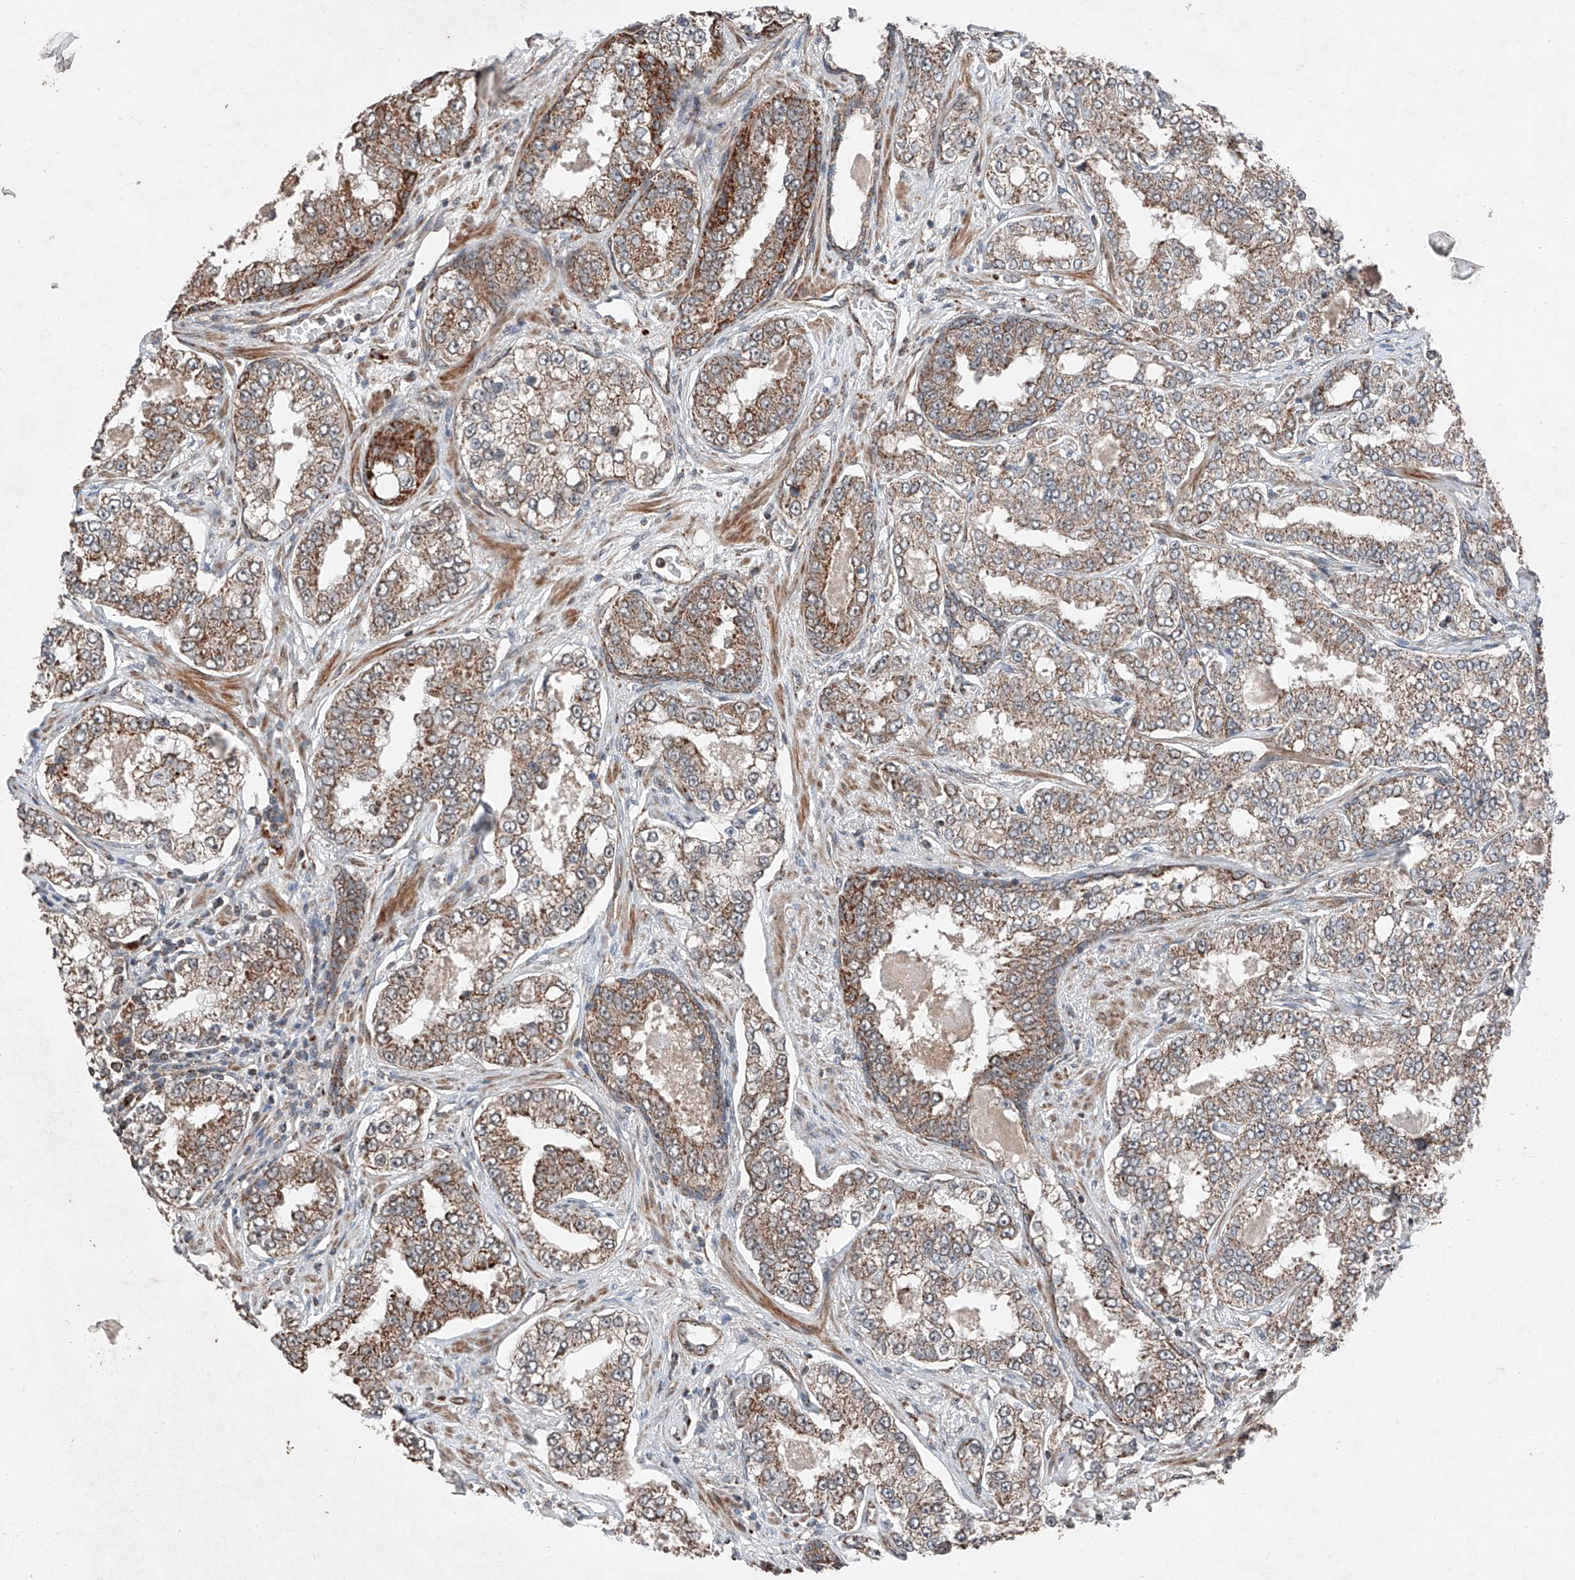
{"staining": {"intensity": "moderate", "quantity": ">75%", "location": "cytoplasmic/membranous"}, "tissue": "prostate cancer", "cell_type": "Tumor cells", "image_type": "cancer", "snomed": [{"axis": "morphology", "description": "Normal tissue, NOS"}, {"axis": "morphology", "description": "Adenocarcinoma, High grade"}, {"axis": "topography", "description": "Prostate"}], "caption": "Immunohistochemical staining of human prostate cancer (high-grade adenocarcinoma) demonstrates medium levels of moderate cytoplasmic/membranous protein staining in approximately >75% of tumor cells. (brown staining indicates protein expression, while blue staining denotes nuclei).", "gene": "ZSCAN29", "patient": {"sex": "male", "age": 83}}